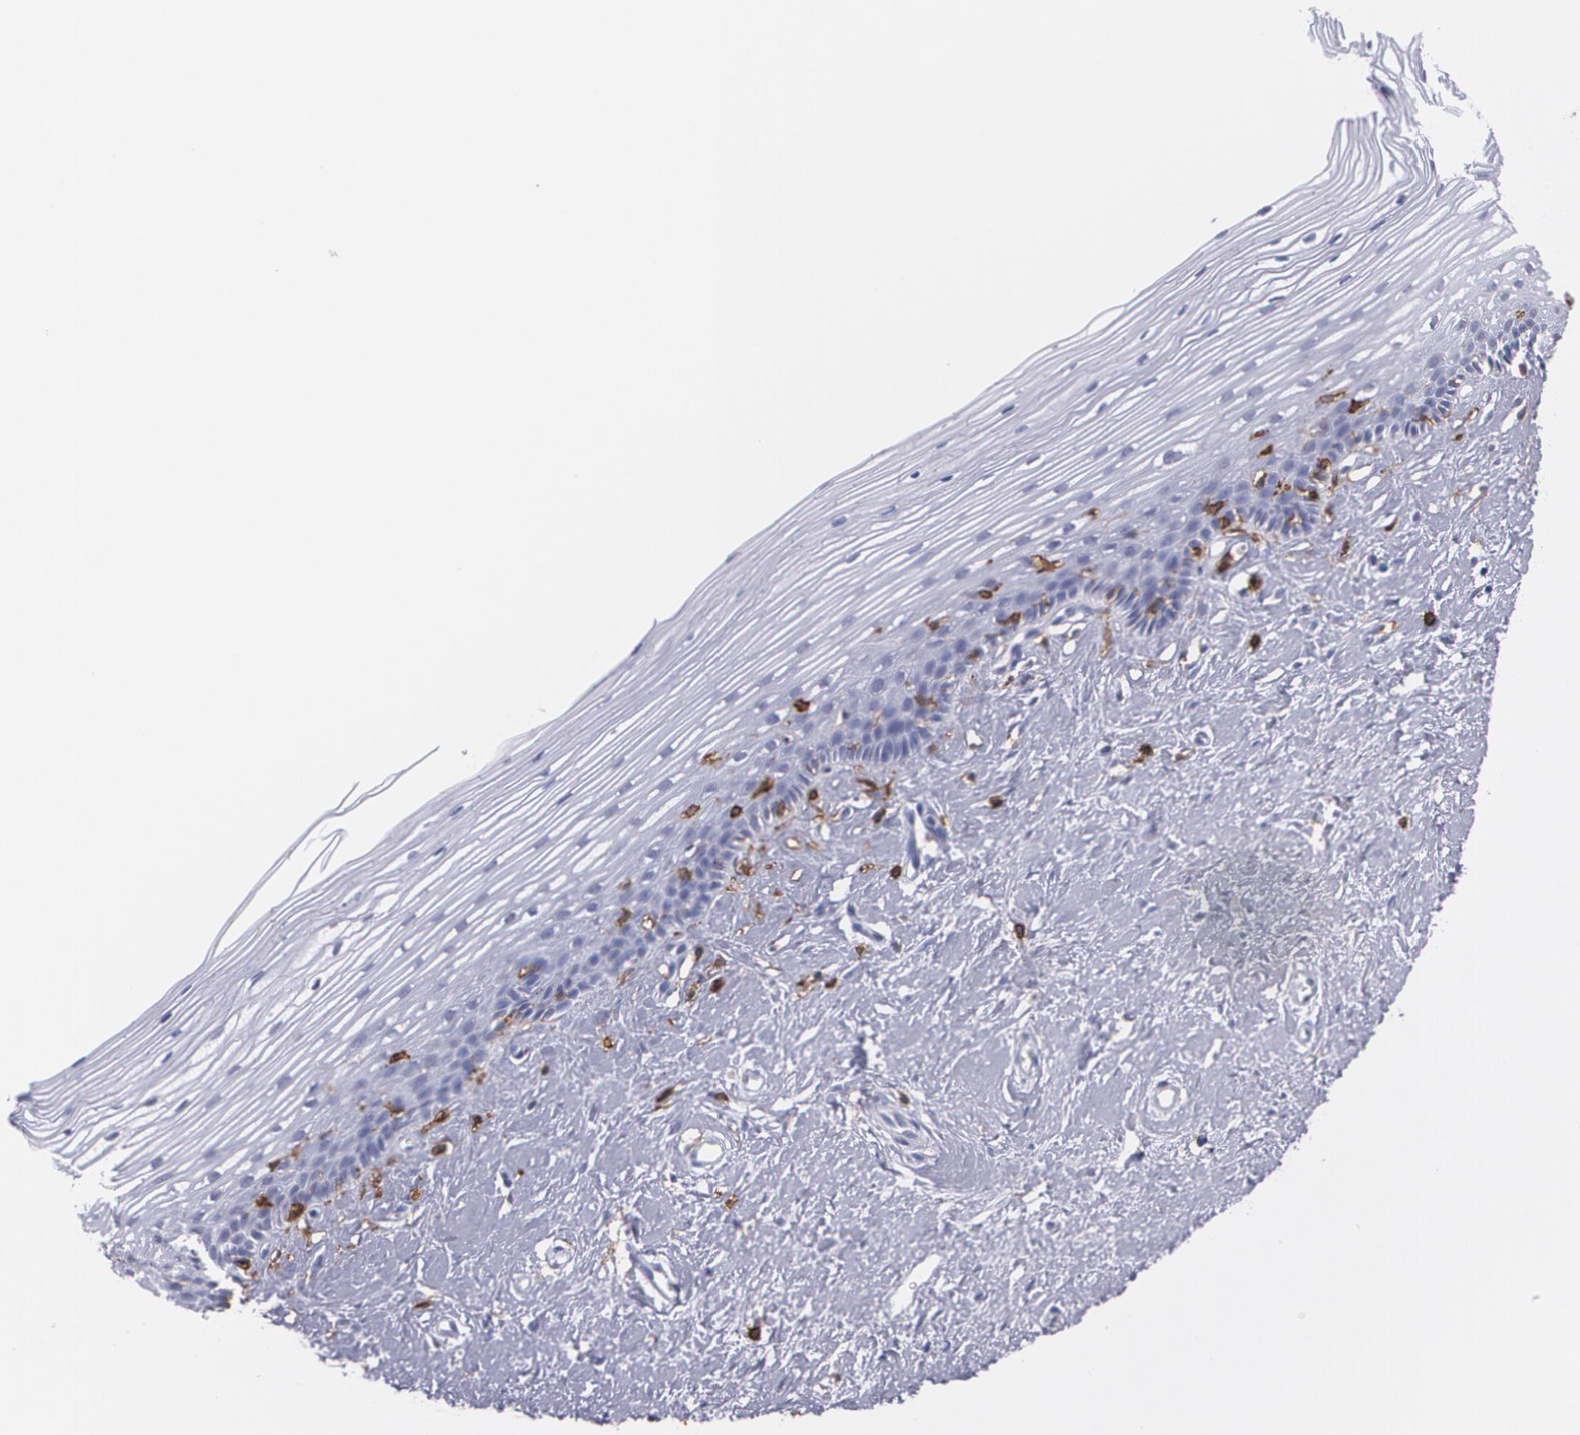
{"staining": {"intensity": "negative", "quantity": "none", "location": "none"}, "tissue": "cervix", "cell_type": "Glandular cells", "image_type": "normal", "snomed": [{"axis": "morphology", "description": "Normal tissue, NOS"}, {"axis": "topography", "description": "Cervix"}], "caption": "Cervix was stained to show a protein in brown. There is no significant positivity in glandular cells. (DAB immunohistochemistry (IHC) visualized using brightfield microscopy, high magnification).", "gene": "PTPRC", "patient": {"sex": "female", "age": 40}}